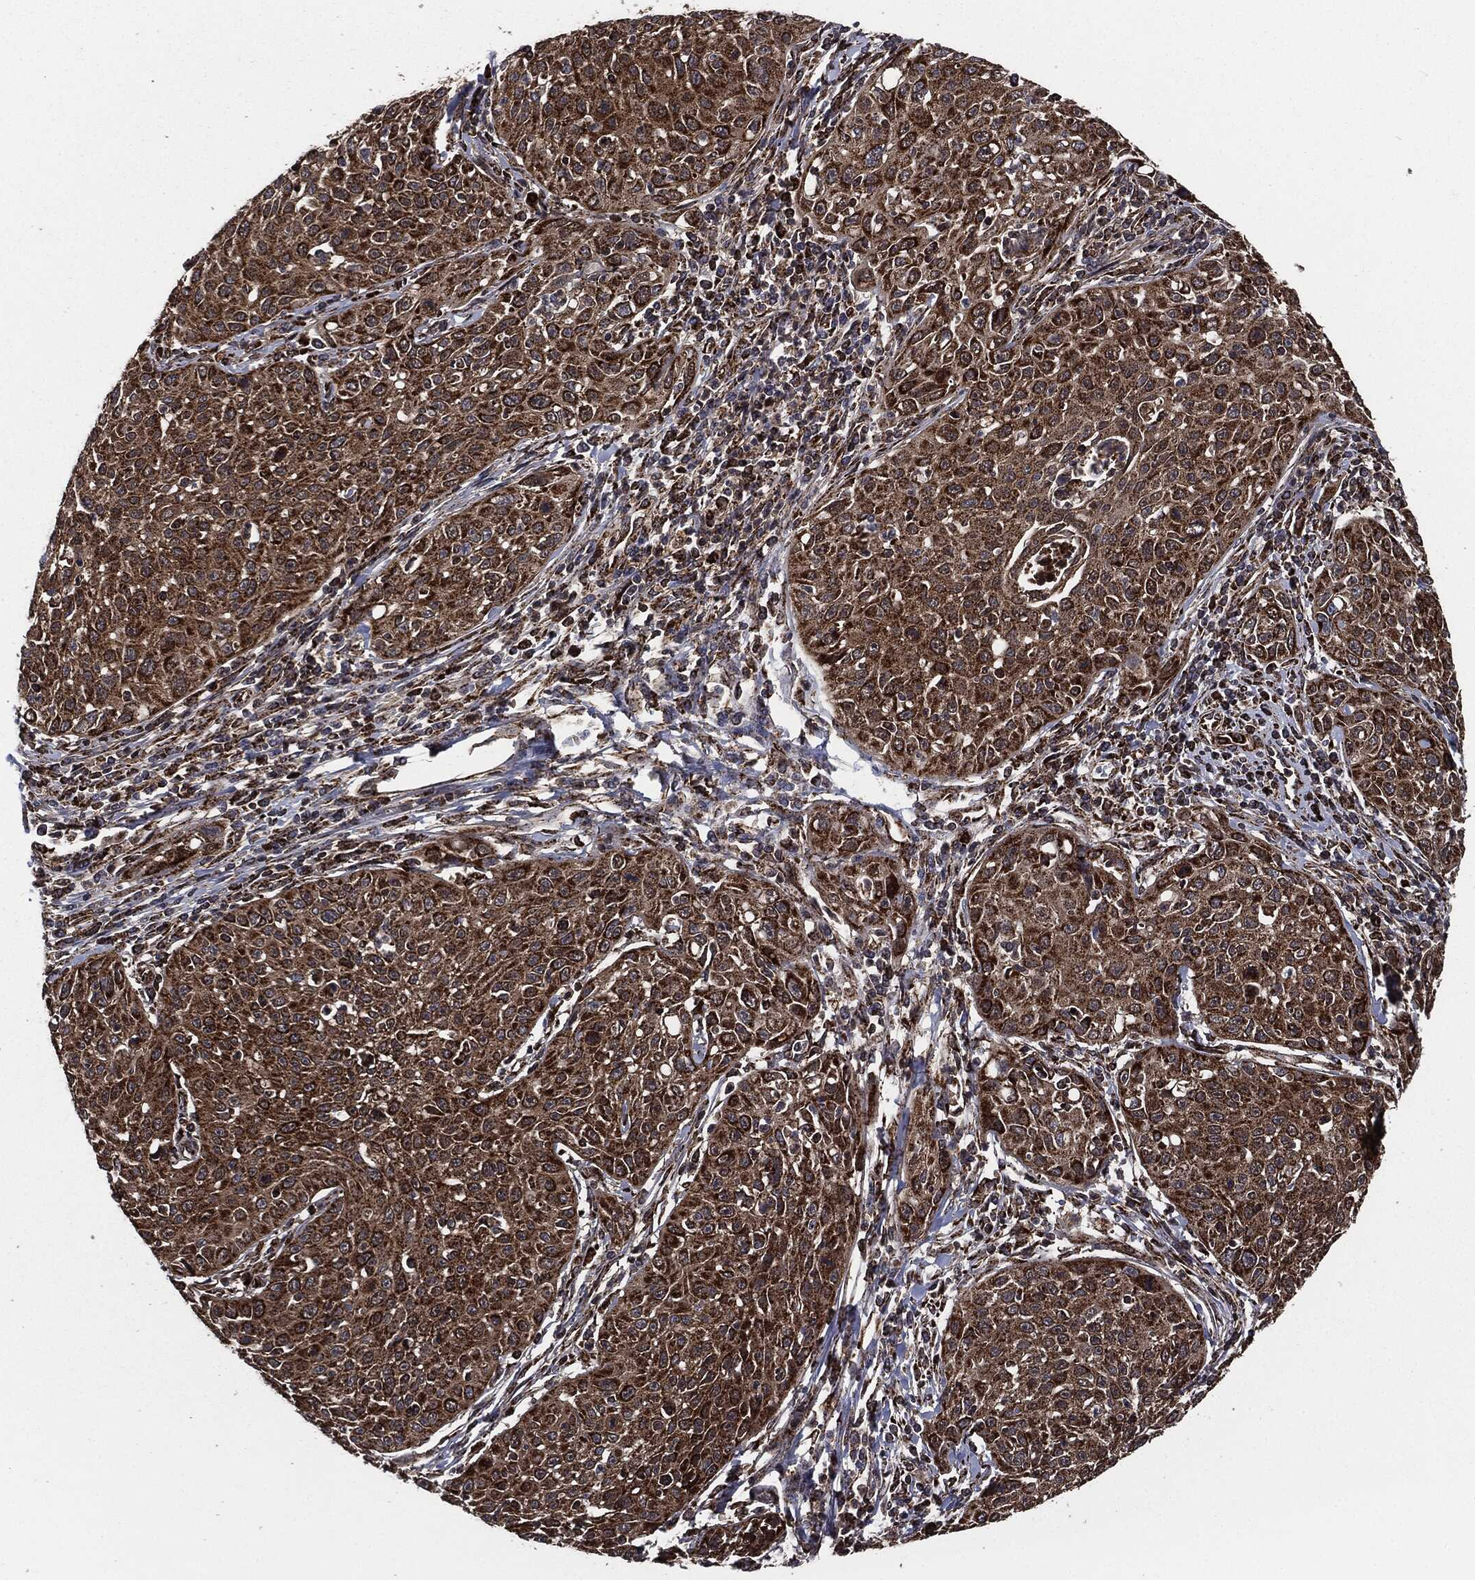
{"staining": {"intensity": "strong", "quantity": "25%-75%", "location": "cytoplasmic/membranous"}, "tissue": "cervical cancer", "cell_type": "Tumor cells", "image_type": "cancer", "snomed": [{"axis": "morphology", "description": "Squamous cell carcinoma, NOS"}, {"axis": "topography", "description": "Cervix"}], "caption": "Strong cytoplasmic/membranous protein positivity is seen in approximately 25%-75% of tumor cells in cervical cancer (squamous cell carcinoma).", "gene": "FH", "patient": {"sex": "female", "age": 26}}